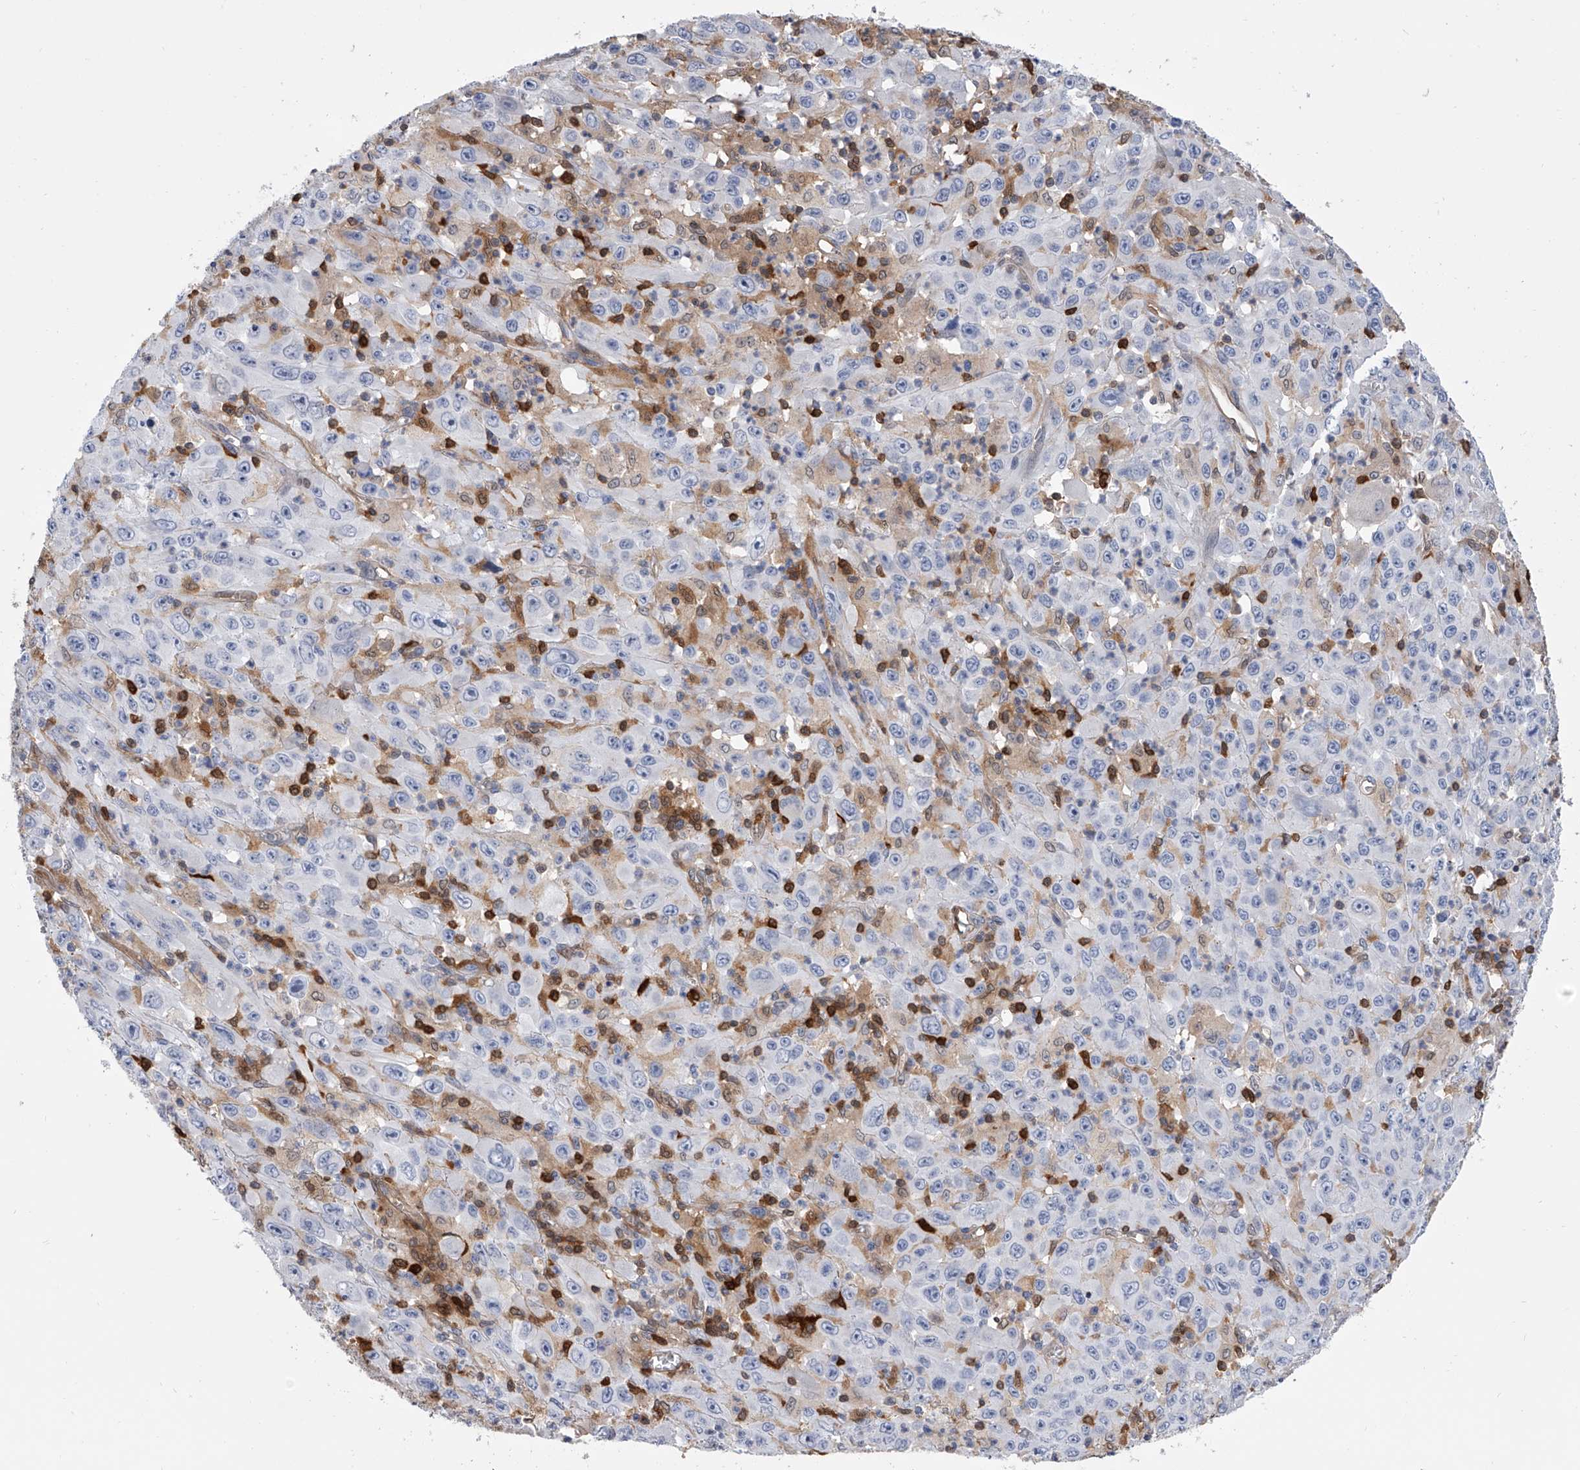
{"staining": {"intensity": "negative", "quantity": "none", "location": "none"}, "tissue": "melanoma", "cell_type": "Tumor cells", "image_type": "cancer", "snomed": [{"axis": "morphology", "description": "Malignant melanoma, Metastatic site"}, {"axis": "topography", "description": "Skin"}], "caption": "Melanoma stained for a protein using IHC exhibits no expression tumor cells.", "gene": "SERPINB9", "patient": {"sex": "female", "age": 56}}